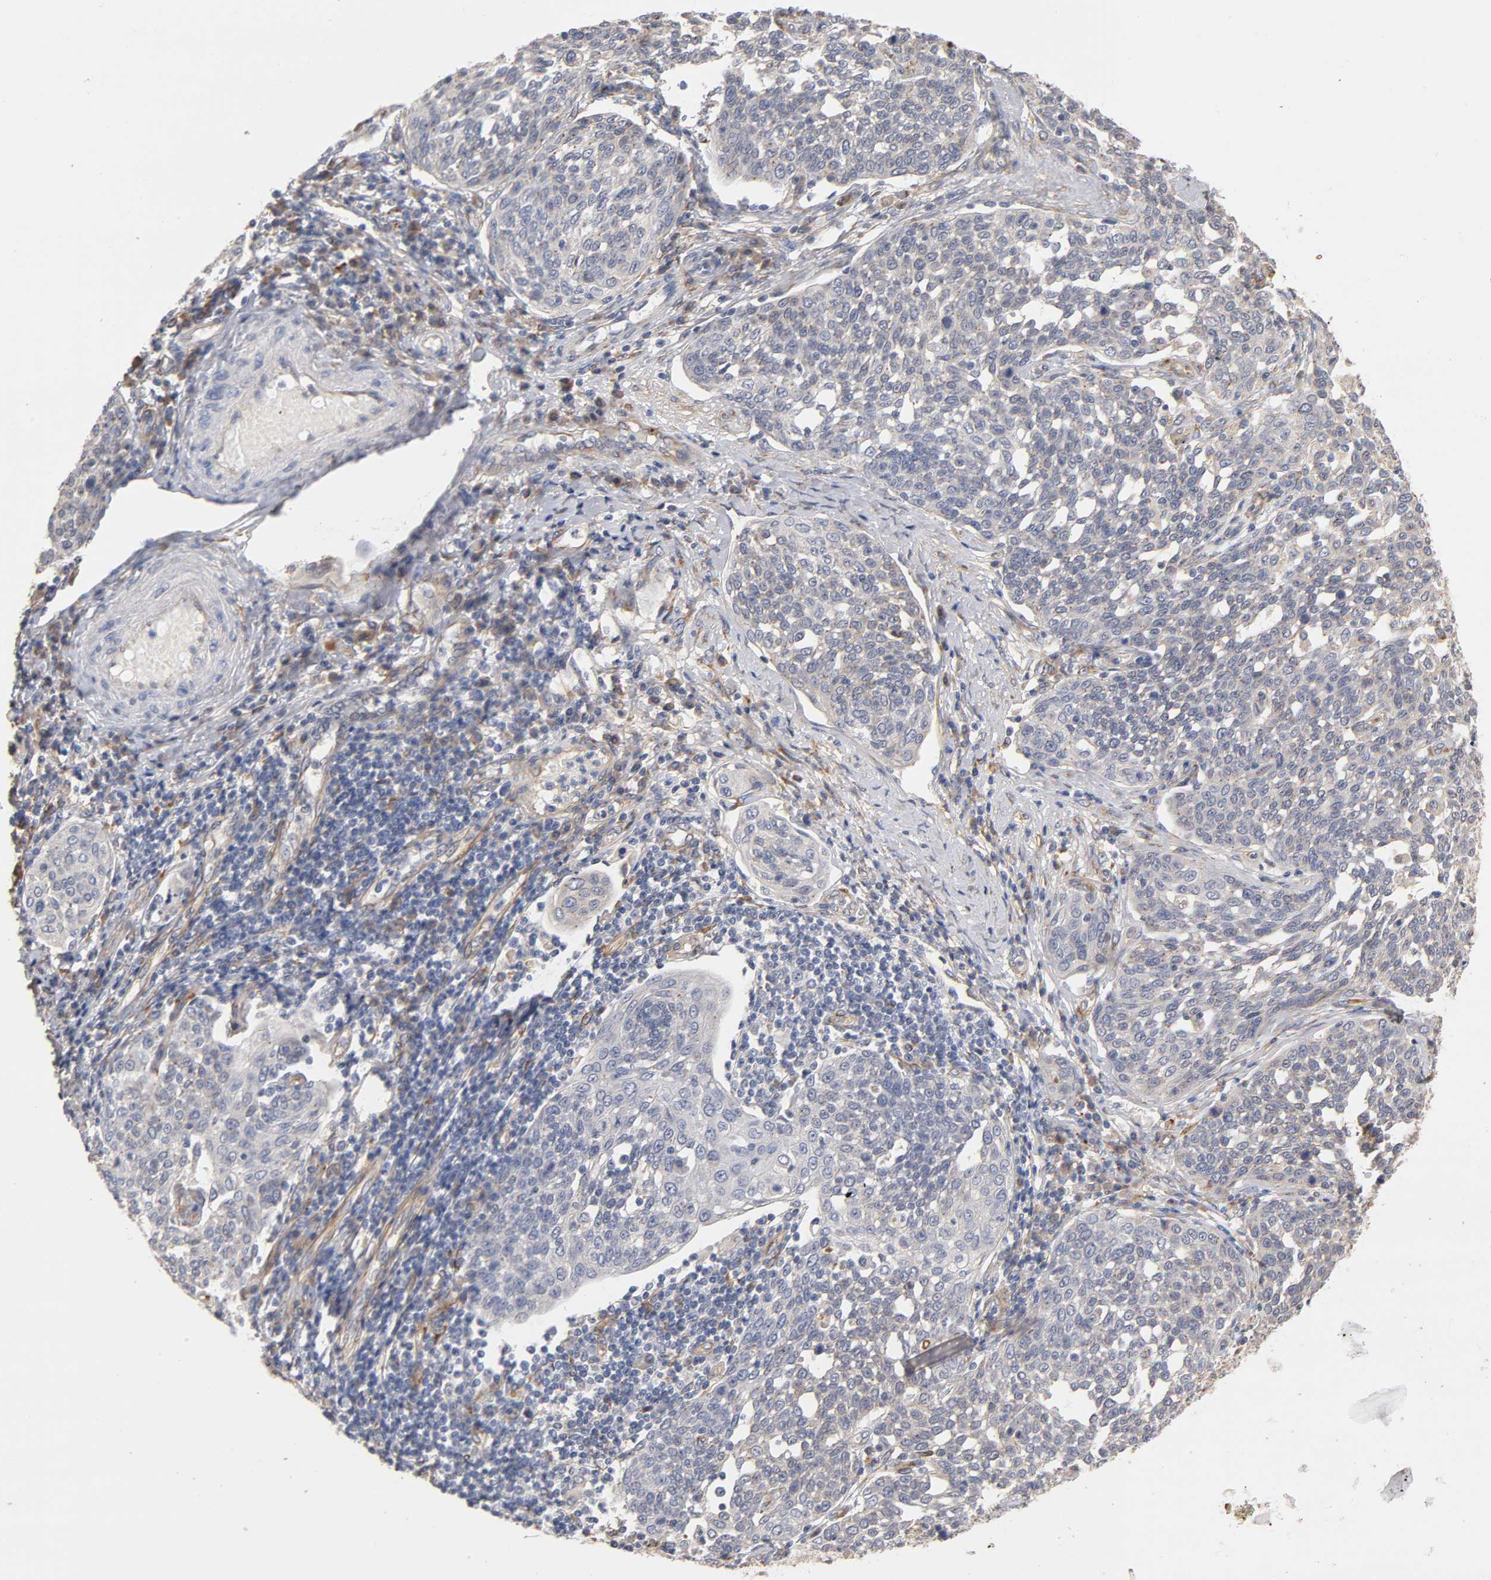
{"staining": {"intensity": "negative", "quantity": "none", "location": "none"}, "tissue": "cervical cancer", "cell_type": "Tumor cells", "image_type": "cancer", "snomed": [{"axis": "morphology", "description": "Squamous cell carcinoma, NOS"}, {"axis": "topography", "description": "Cervix"}], "caption": "Protein analysis of cervical cancer shows no significant positivity in tumor cells.", "gene": "LAMB1", "patient": {"sex": "female", "age": 34}}